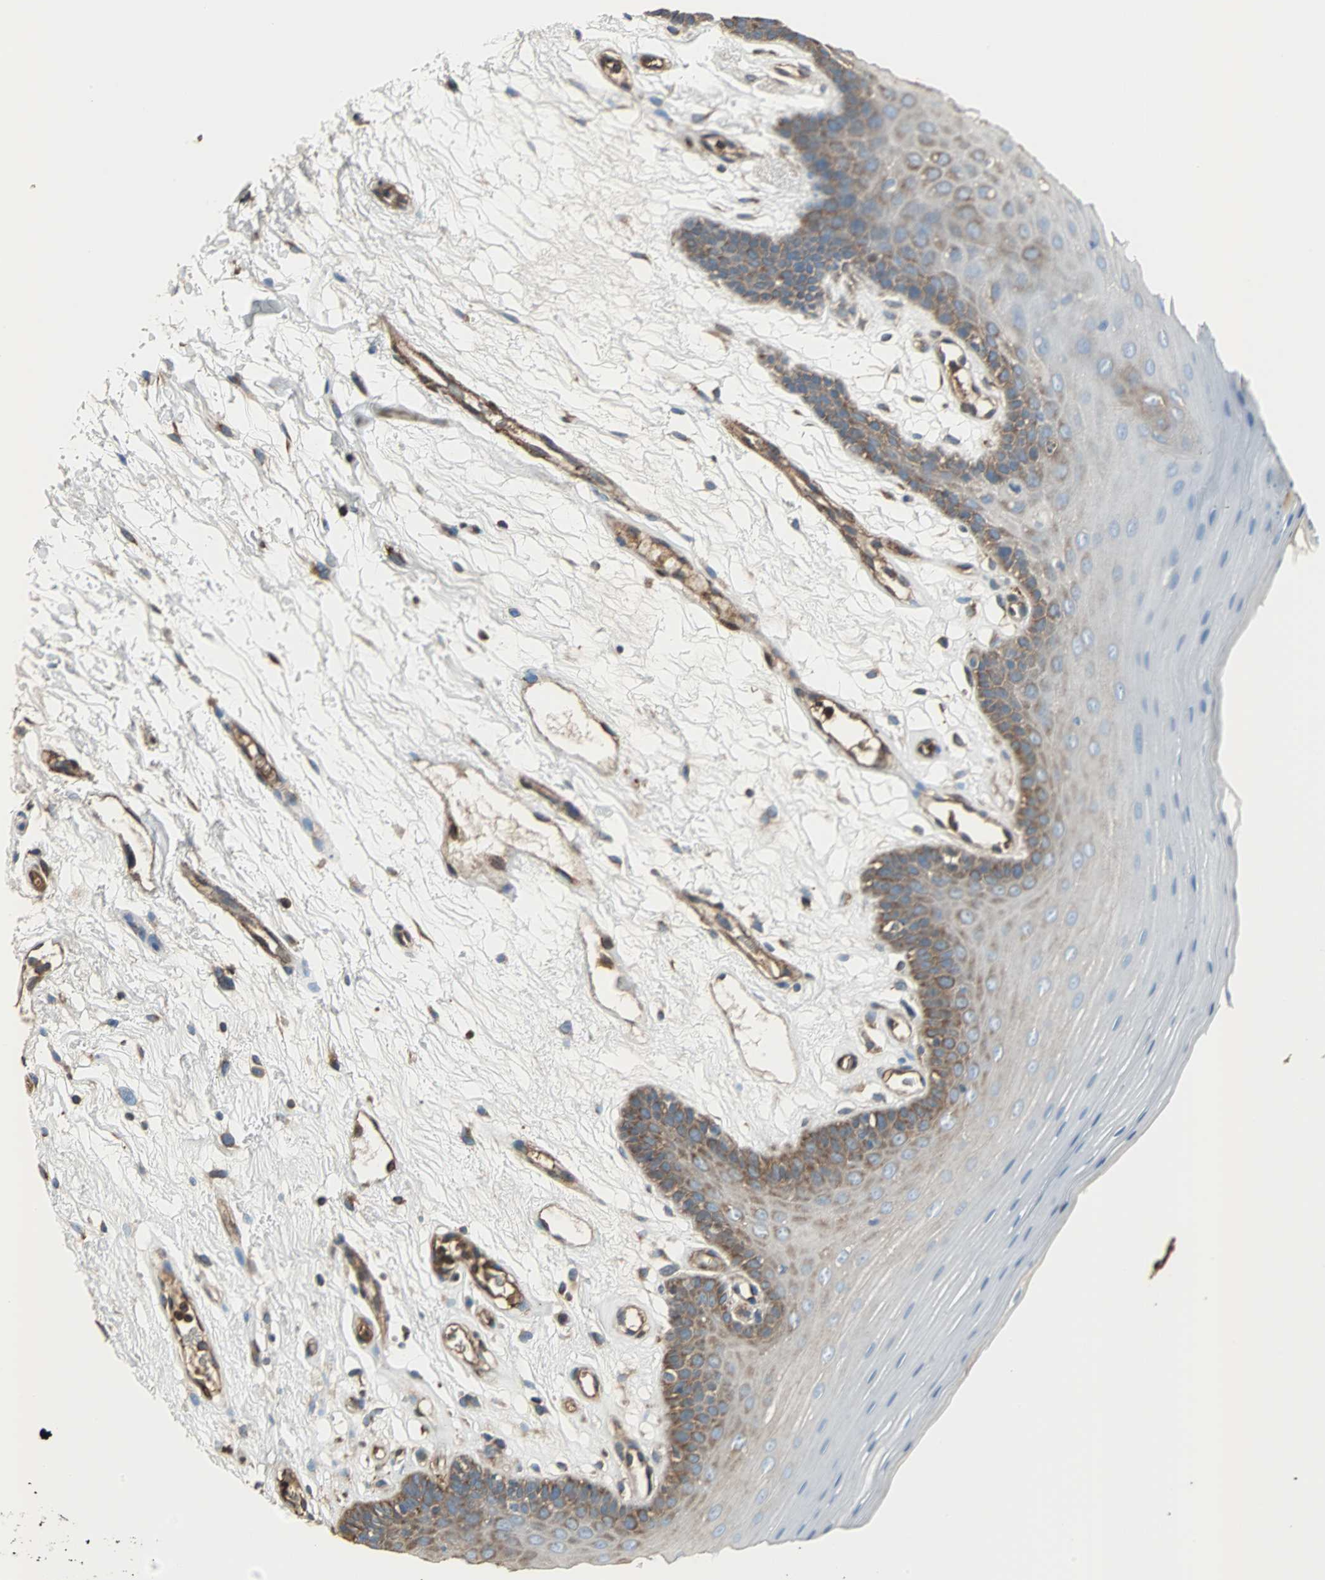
{"staining": {"intensity": "moderate", "quantity": "<25%", "location": "cytoplasmic/membranous"}, "tissue": "oral mucosa", "cell_type": "Squamous epithelial cells", "image_type": "normal", "snomed": [{"axis": "morphology", "description": "Normal tissue, NOS"}, {"axis": "morphology", "description": "Squamous cell carcinoma, NOS"}, {"axis": "topography", "description": "Skeletal muscle"}, {"axis": "topography", "description": "Oral tissue"}, {"axis": "topography", "description": "Head-Neck"}], "caption": "Oral mucosa stained with IHC shows moderate cytoplasmic/membranous positivity in about <25% of squamous epithelial cells. (DAB (3,3'-diaminobenzidine) IHC with brightfield microscopy, high magnification).", "gene": "ACTN1", "patient": {"sex": "male", "age": 71}}